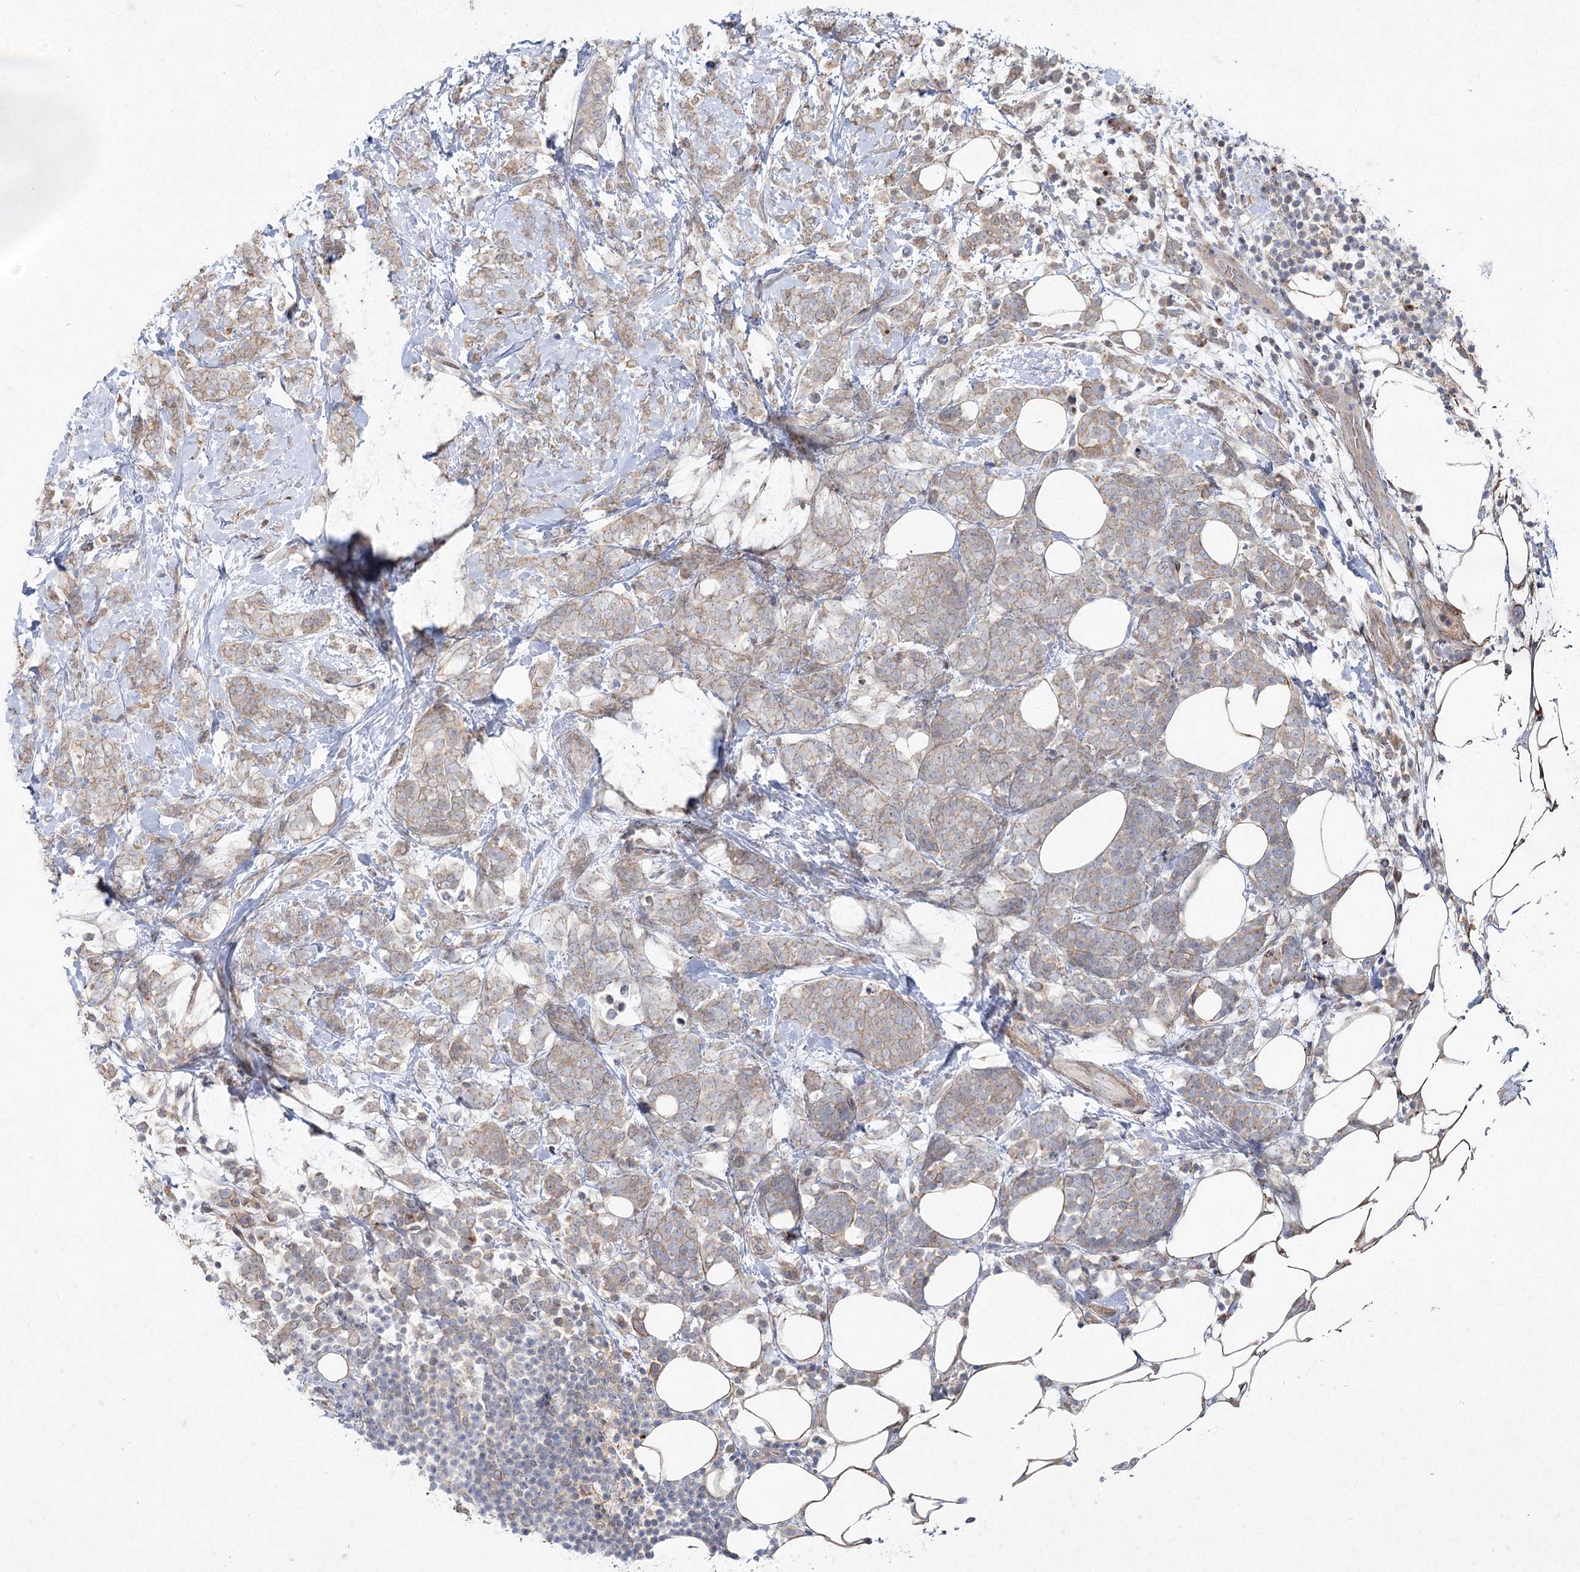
{"staining": {"intensity": "weak", "quantity": ">75%", "location": "cytoplasmic/membranous"}, "tissue": "breast cancer", "cell_type": "Tumor cells", "image_type": "cancer", "snomed": [{"axis": "morphology", "description": "Lobular carcinoma"}, {"axis": "topography", "description": "Breast"}], "caption": "The photomicrograph displays immunohistochemical staining of breast lobular carcinoma. There is weak cytoplasmic/membranous staining is identified in about >75% of tumor cells. Nuclei are stained in blue.", "gene": "SH3BP5L", "patient": {"sex": "female", "age": 58}}